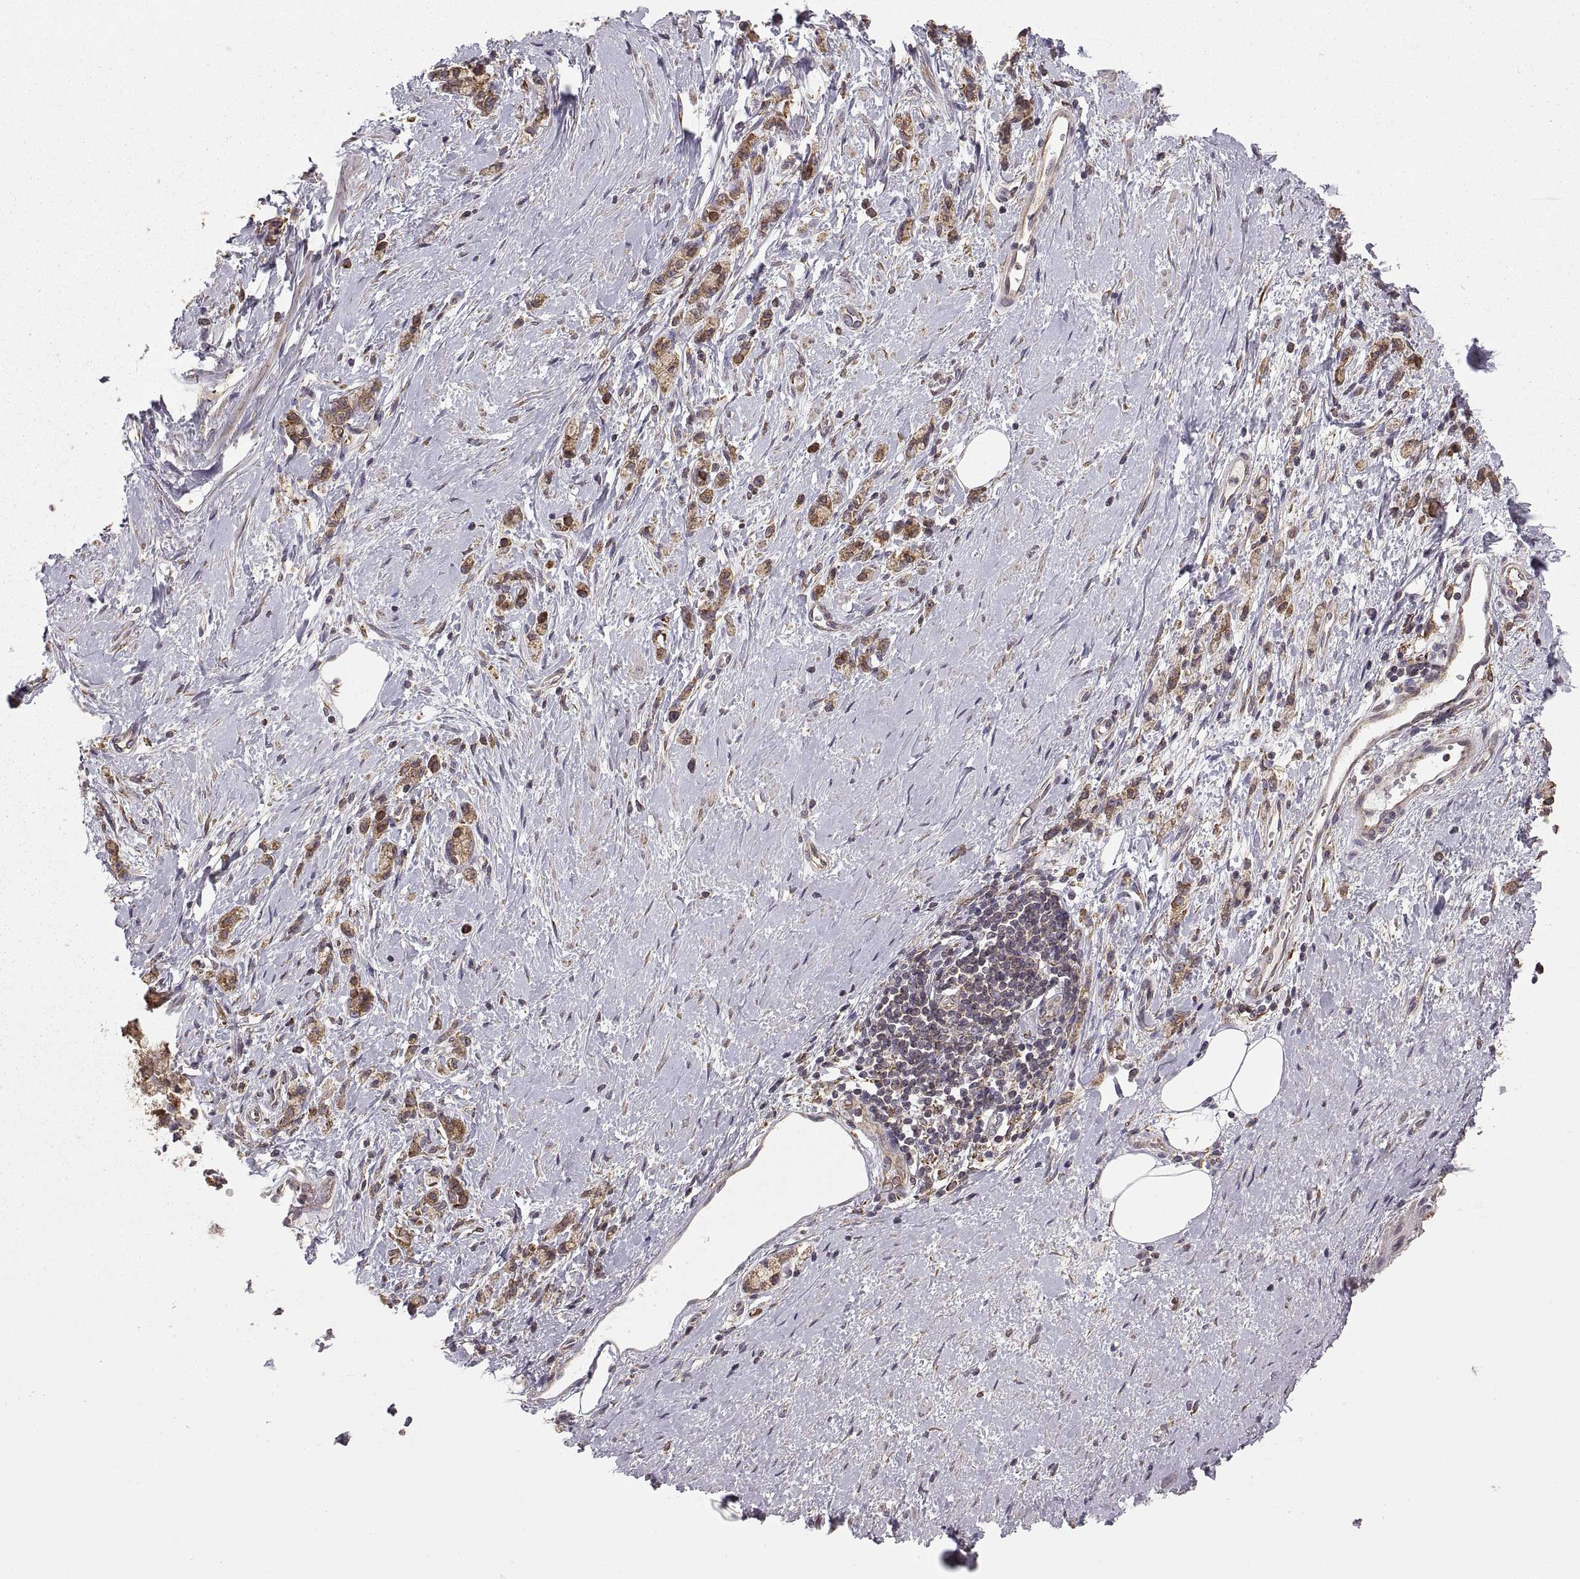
{"staining": {"intensity": "moderate", "quantity": "<25%", "location": "cytoplasmic/membranous"}, "tissue": "stomach cancer", "cell_type": "Tumor cells", "image_type": "cancer", "snomed": [{"axis": "morphology", "description": "Adenocarcinoma, NOS"}, {"axis": "topography", "description": "Stomach"}], "caption": "Stomach adenocarcinoma stained with IHC reveals moderate cytoplasmic/membranous expression in about <25% of tumor cells. (DAB = brown stain, brightfield microscopy at high magnification).", "gene": "PDIA3", "patient": {"sex": "male", "age": 58}}